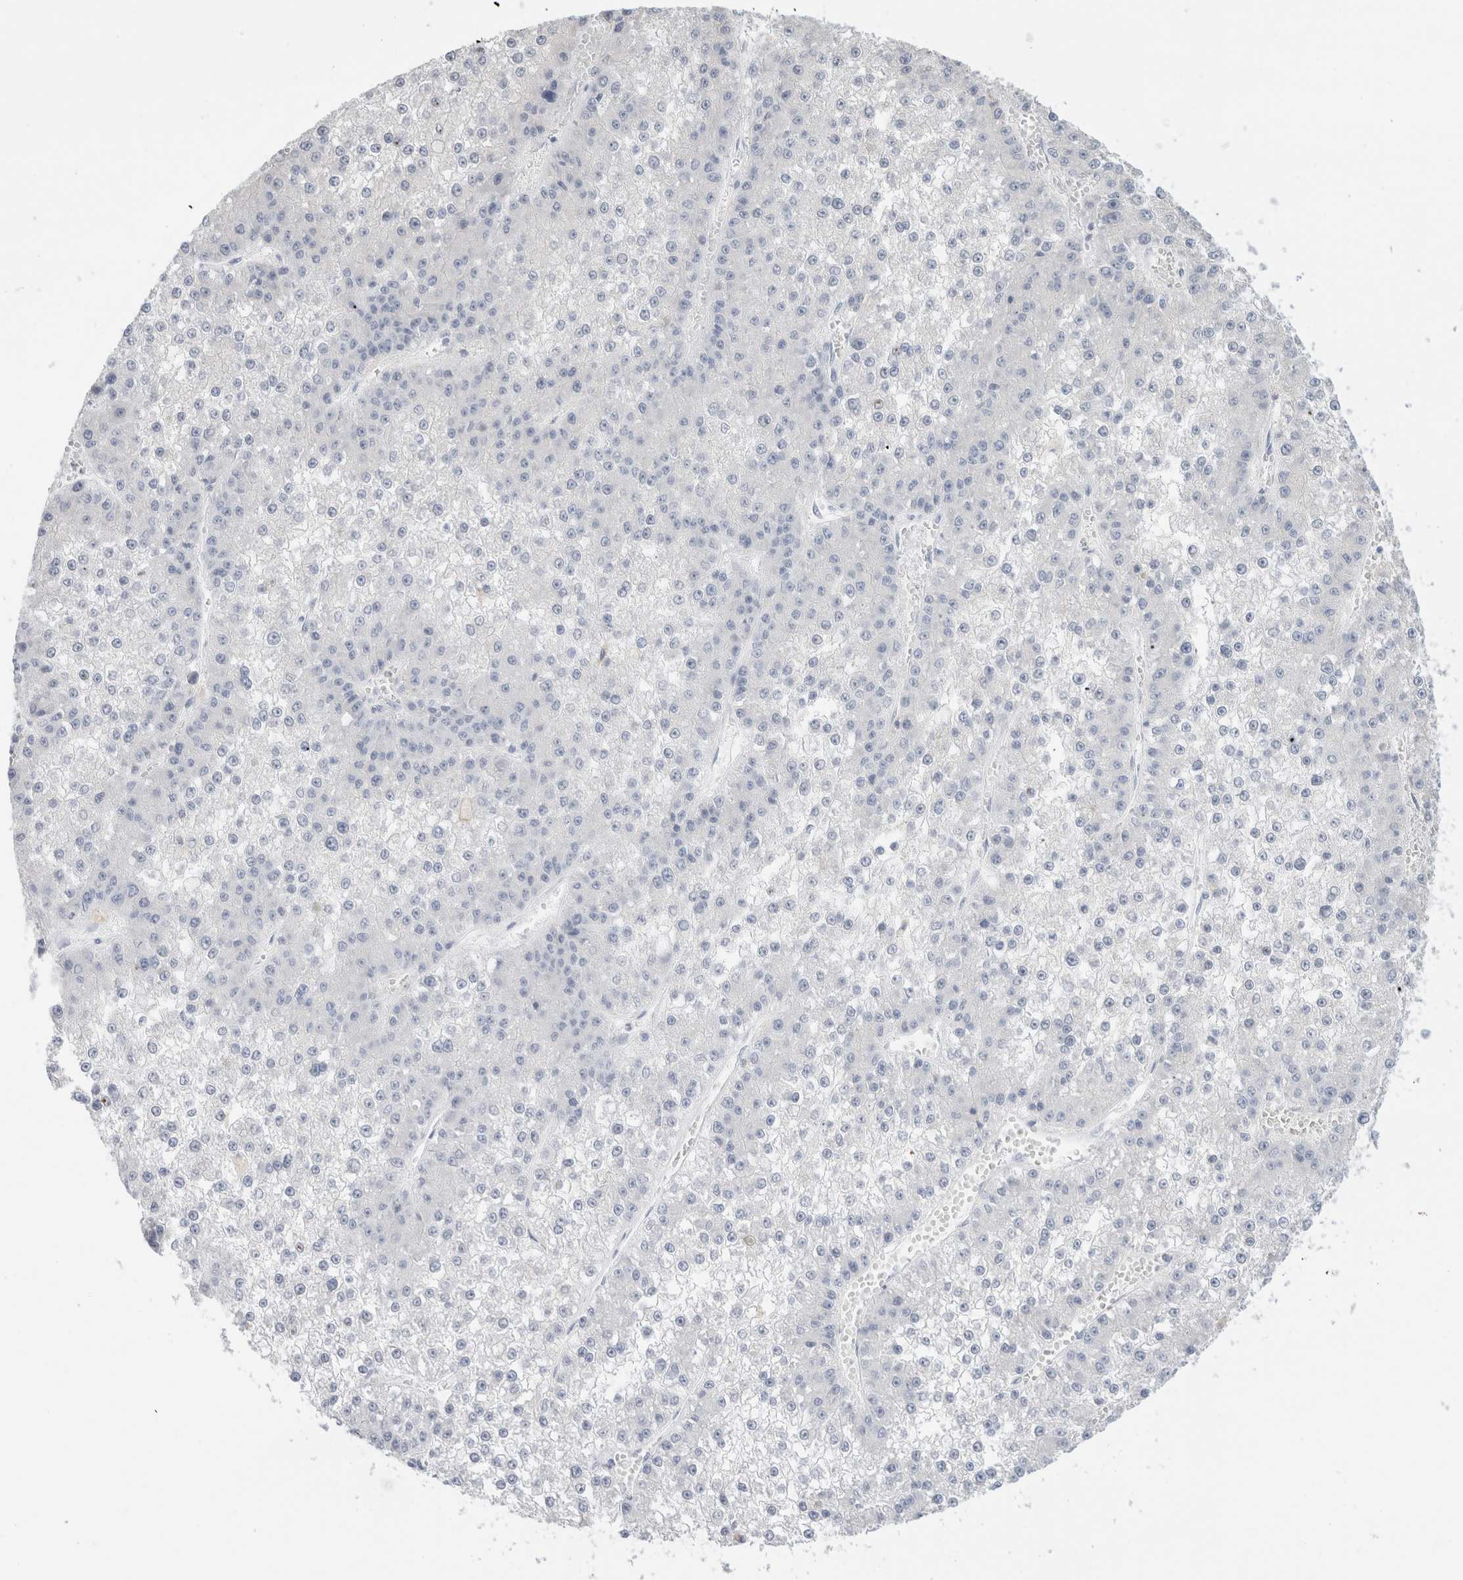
{"staining": {"intensity": "negative", "quantity": "none", "location": "none"}, "tissue": "liver cancer", "cell_type": "Tumor cells", "image_type": "cancer", "snomed": [{"axis": "morphology", "description": "Carcinoma, Hepatocellular, NOS"}, {"axis": "topography", "description": "Liver"}], "caption": "Tumor cells show no significant protein positivity in liver cancer. (IHC, brightfield microscopy, high magnification).", "gene": "ADAM30", "patient": {"sex": "female", "age": 73}}